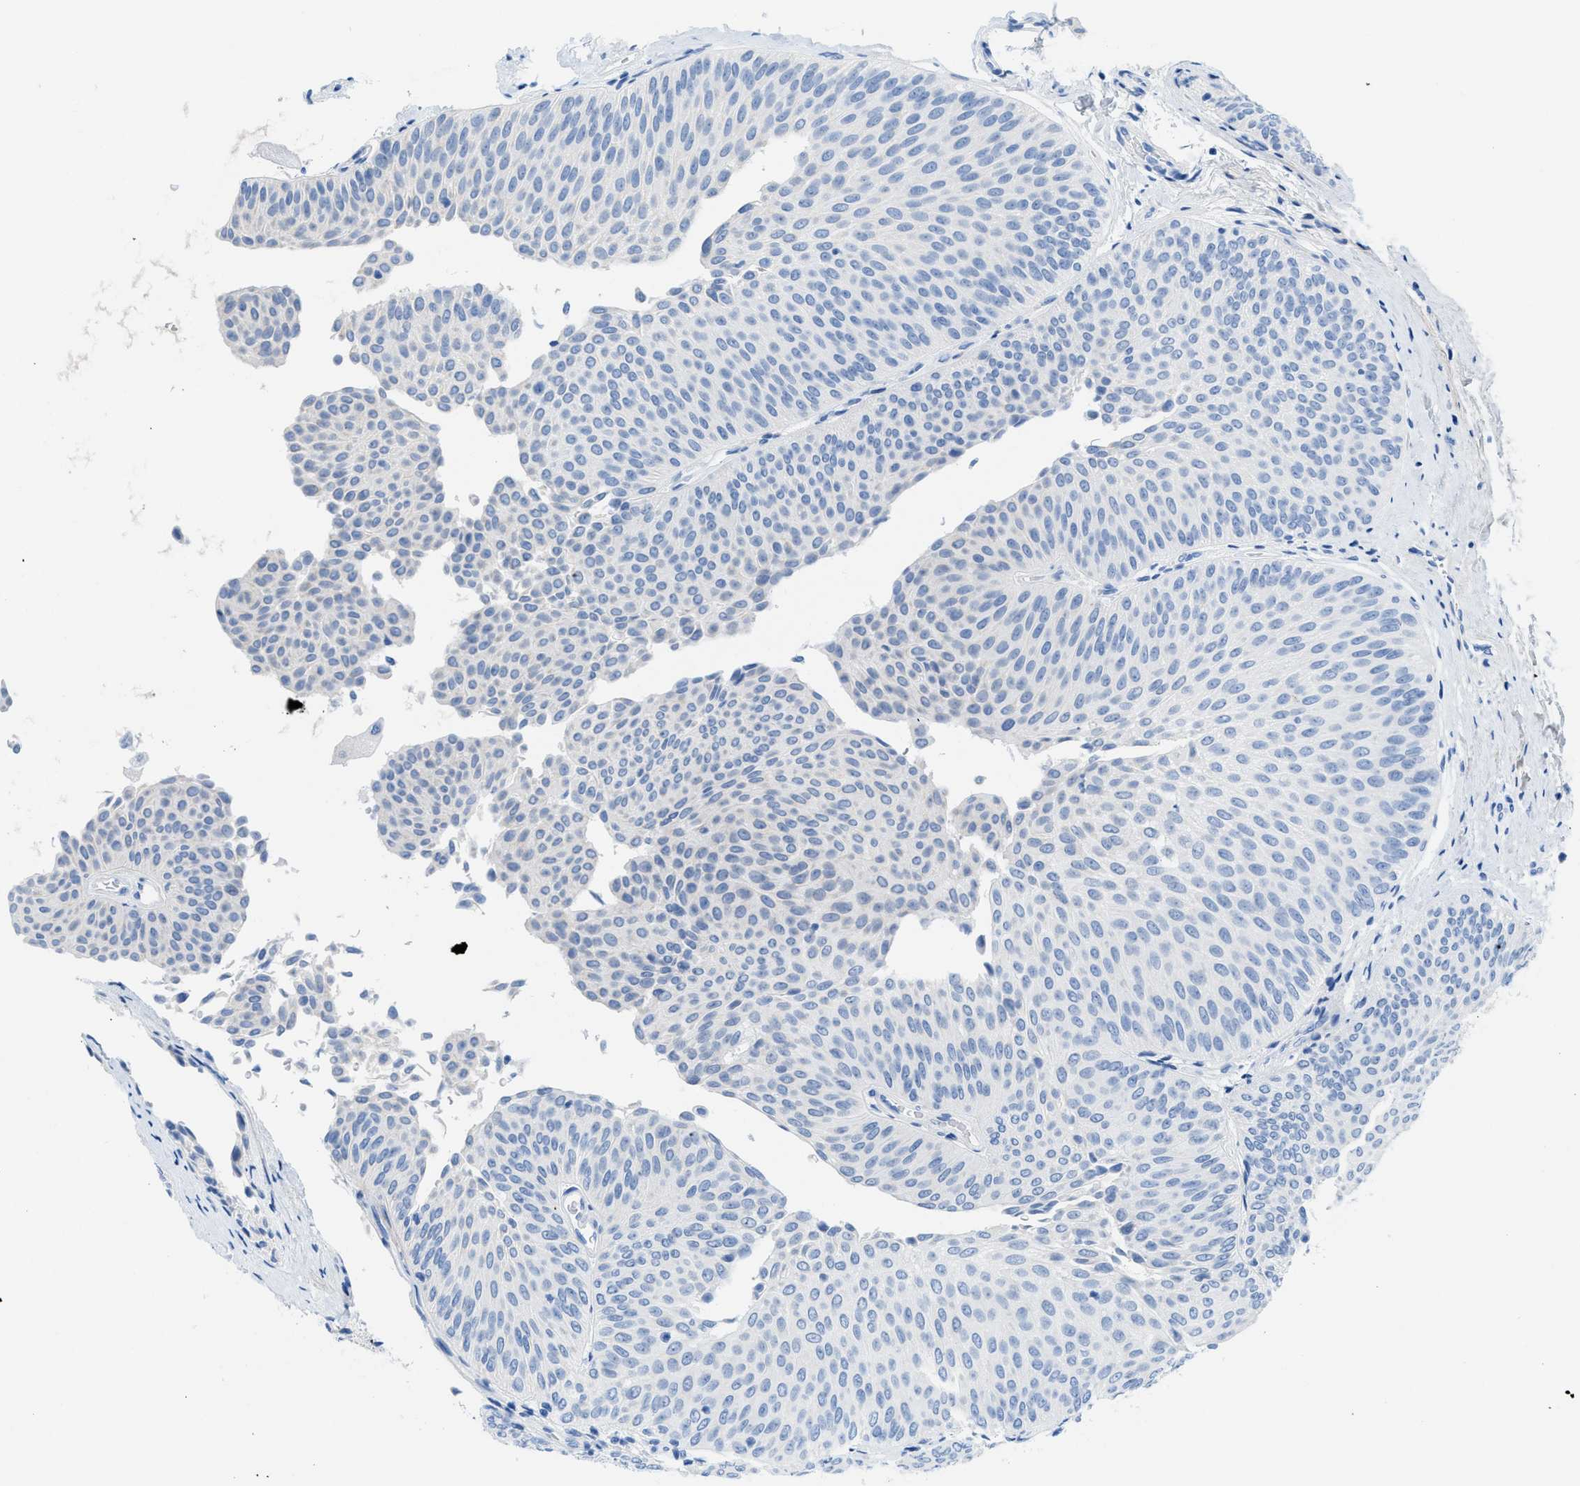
{"staining": {"intensity": "negative", "quantity": "none", "location": "none"}, "tissue": "urothelial cancer", "cell_type": "Tumor cells", "image_type": "cancer", "snomed": [{"axis": "morphology", "description": "Urothelial carcinoma, Low grade"}, {"axis": "topography", "description": "Urinary bladder"}], "caption": "IHC of low-grade urothelial carcinoma demonstrates no expression in tumor cells. The staining is performed using DAB (3,3'-diaminobenzidine) brown chromogen with nuclei counter-stained in using hematoxylin.", "gene": "COL3A1", "patient": {"sex": "female", "age": 60}}